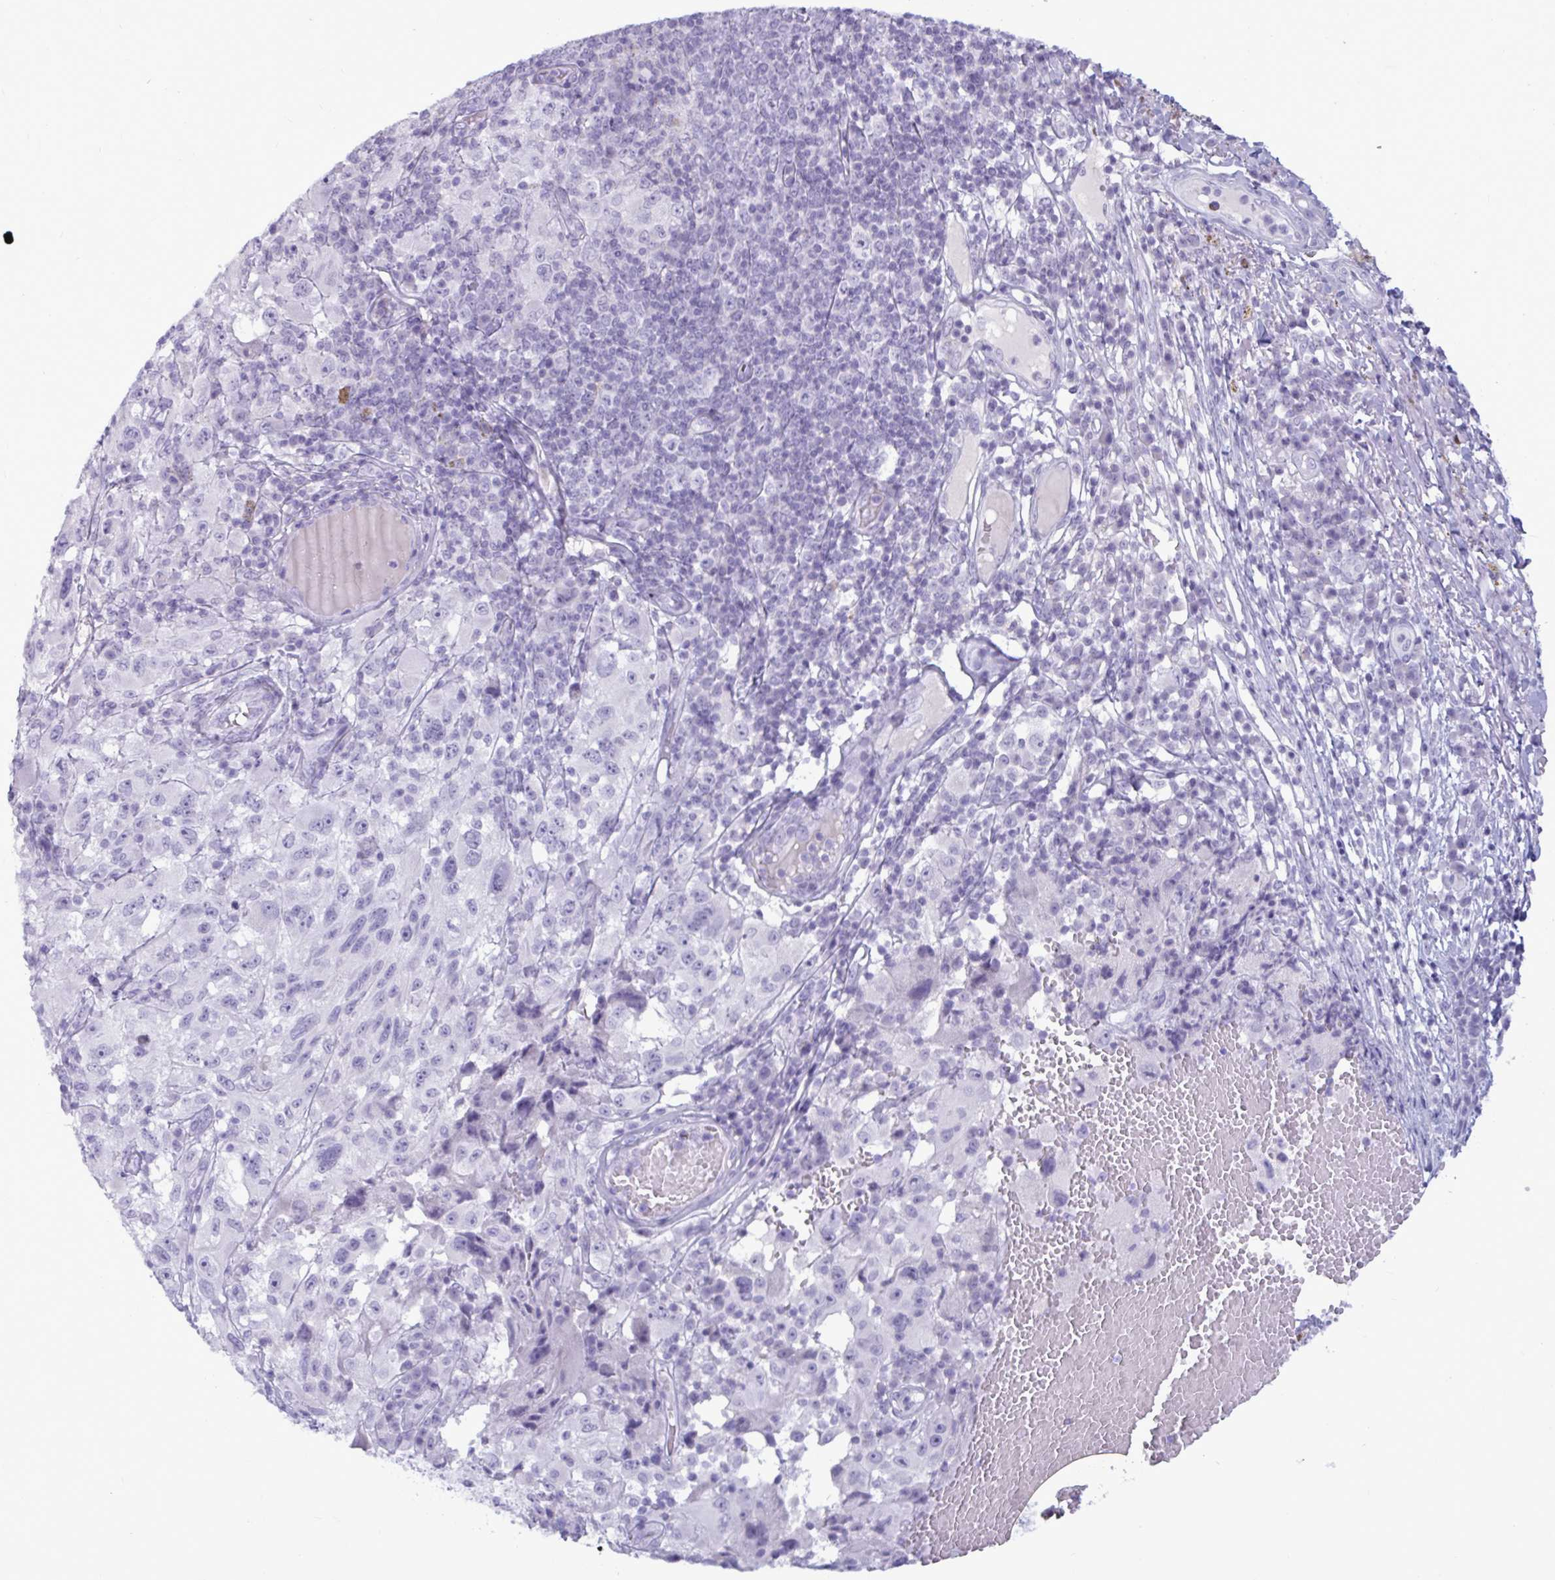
{"staining": {"intensity": "negative", "quantity": "none", "location": "none"}, "tissue": "melanoma", "cell_type": "Tumor cells", "image_type": "cancer", "snomed": [{"axis": "morphology", "description": "Malignant melanoma, NOS"}, {"axis": "topography", "description": "Skin"}], "caption": "Immunohistochemistry (IHC) of human melanoma displays no staining in tumor cells.", "gene": "BBS10", "patient": {"sex": "female", "age": 71}}